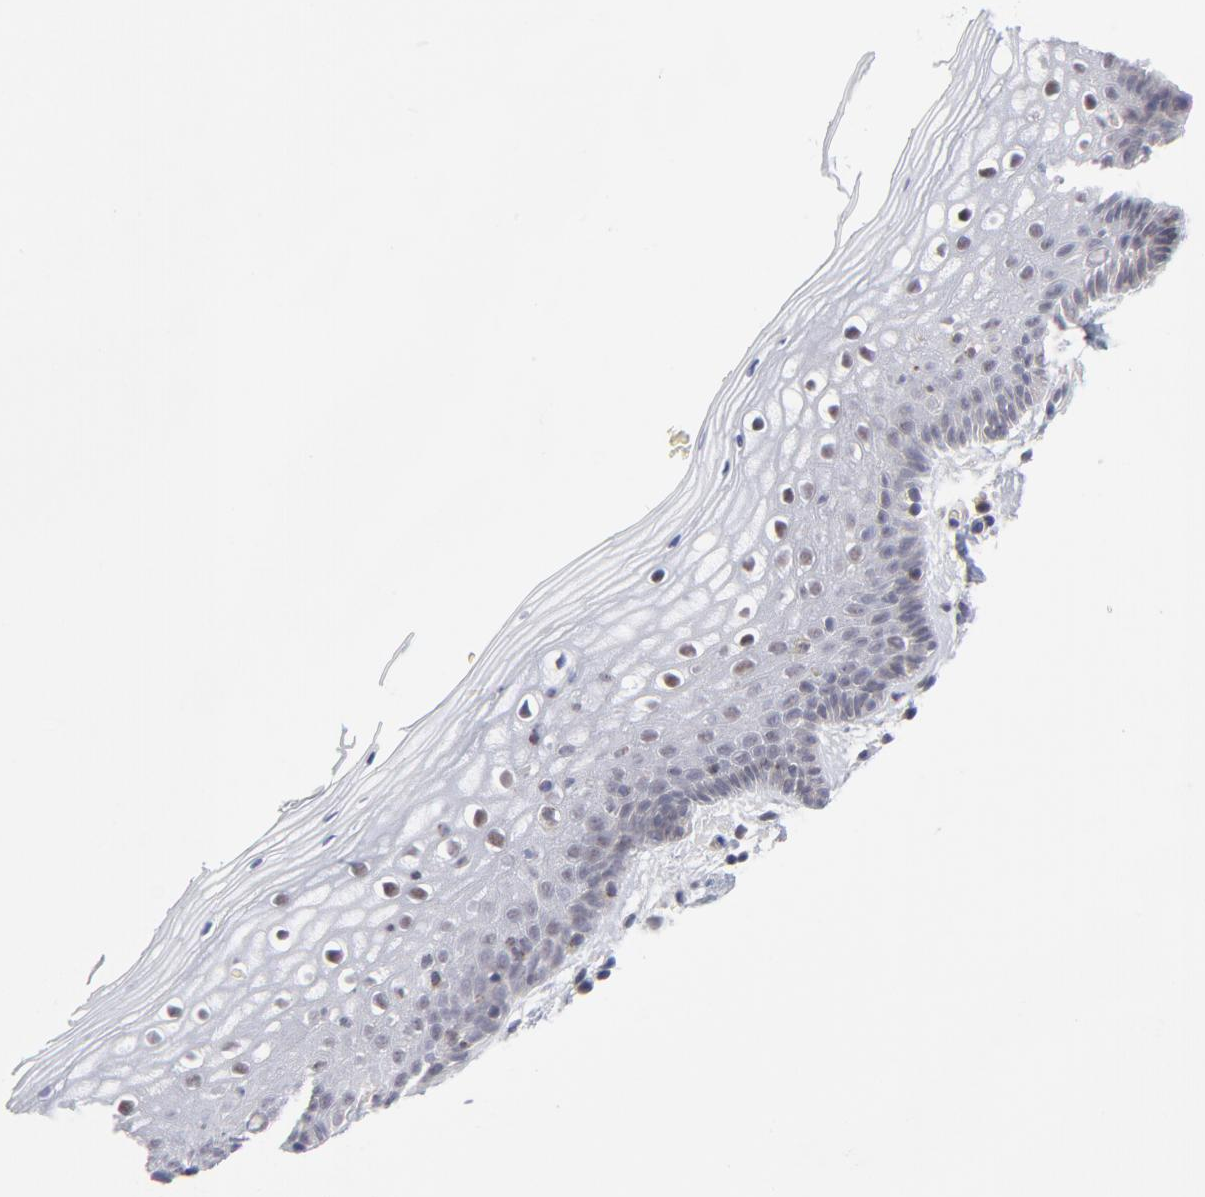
{"staining": {"intensity": "weak", "quantity": "<25%", "location": "nuclear"}, "tissue": "vagina", "cell_type": "Squamous epithelial cells", "image_type": "normal", "snomed": [{"axis": "morphology", "description": "Normal tissue, NOS"}, {"axis": "topography", "description": "Vagina"}], "caption": "Human vagina stained for a protein using IHC exhibits no expression in squamous epithelial cells.", "gene": "NBN", "patient": {"sex": "female", "age": 46}}